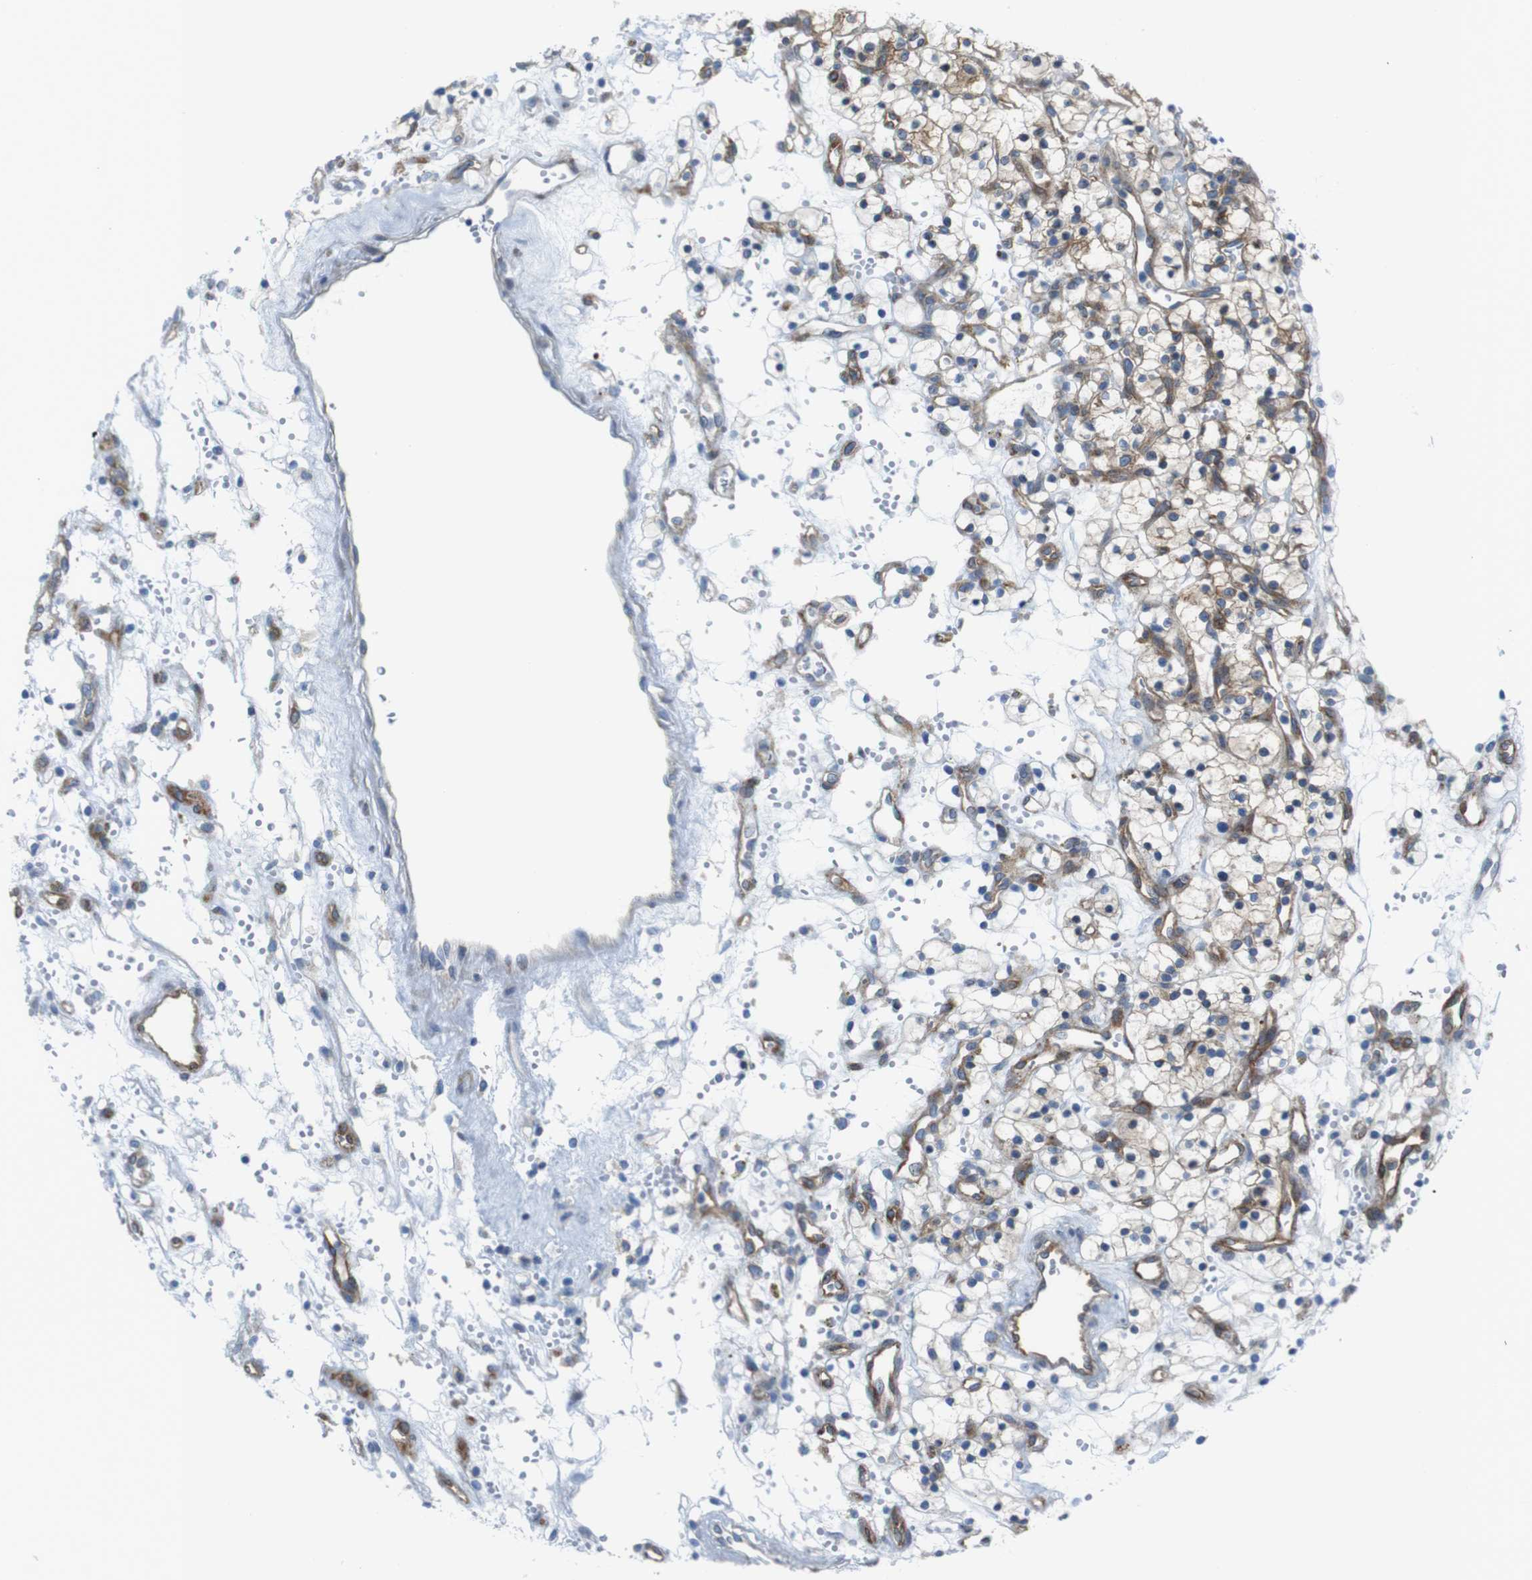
{"staining": {"intensity": "weak", "quantity": "<25%", "location": "cytoplasmic/membranous"}, "tissue": "renal cancer", "cell_type": "Tumor cells", "image_type": "cancer", "snomed": [{"axis": "morphology", "description": "Adenocarcinoma, NOS"}, {"axis": "topography", "description": "Kidney"}], "caption": "Immunohistochemical staining of renal cancer displays no significant expression in tumor cells. (DAB (3,3'-diaminobenzidine) immunohistochemistry, high magnification).", "gene": "DIAPH2", "patient": {"sex": "female", "age": 57}}